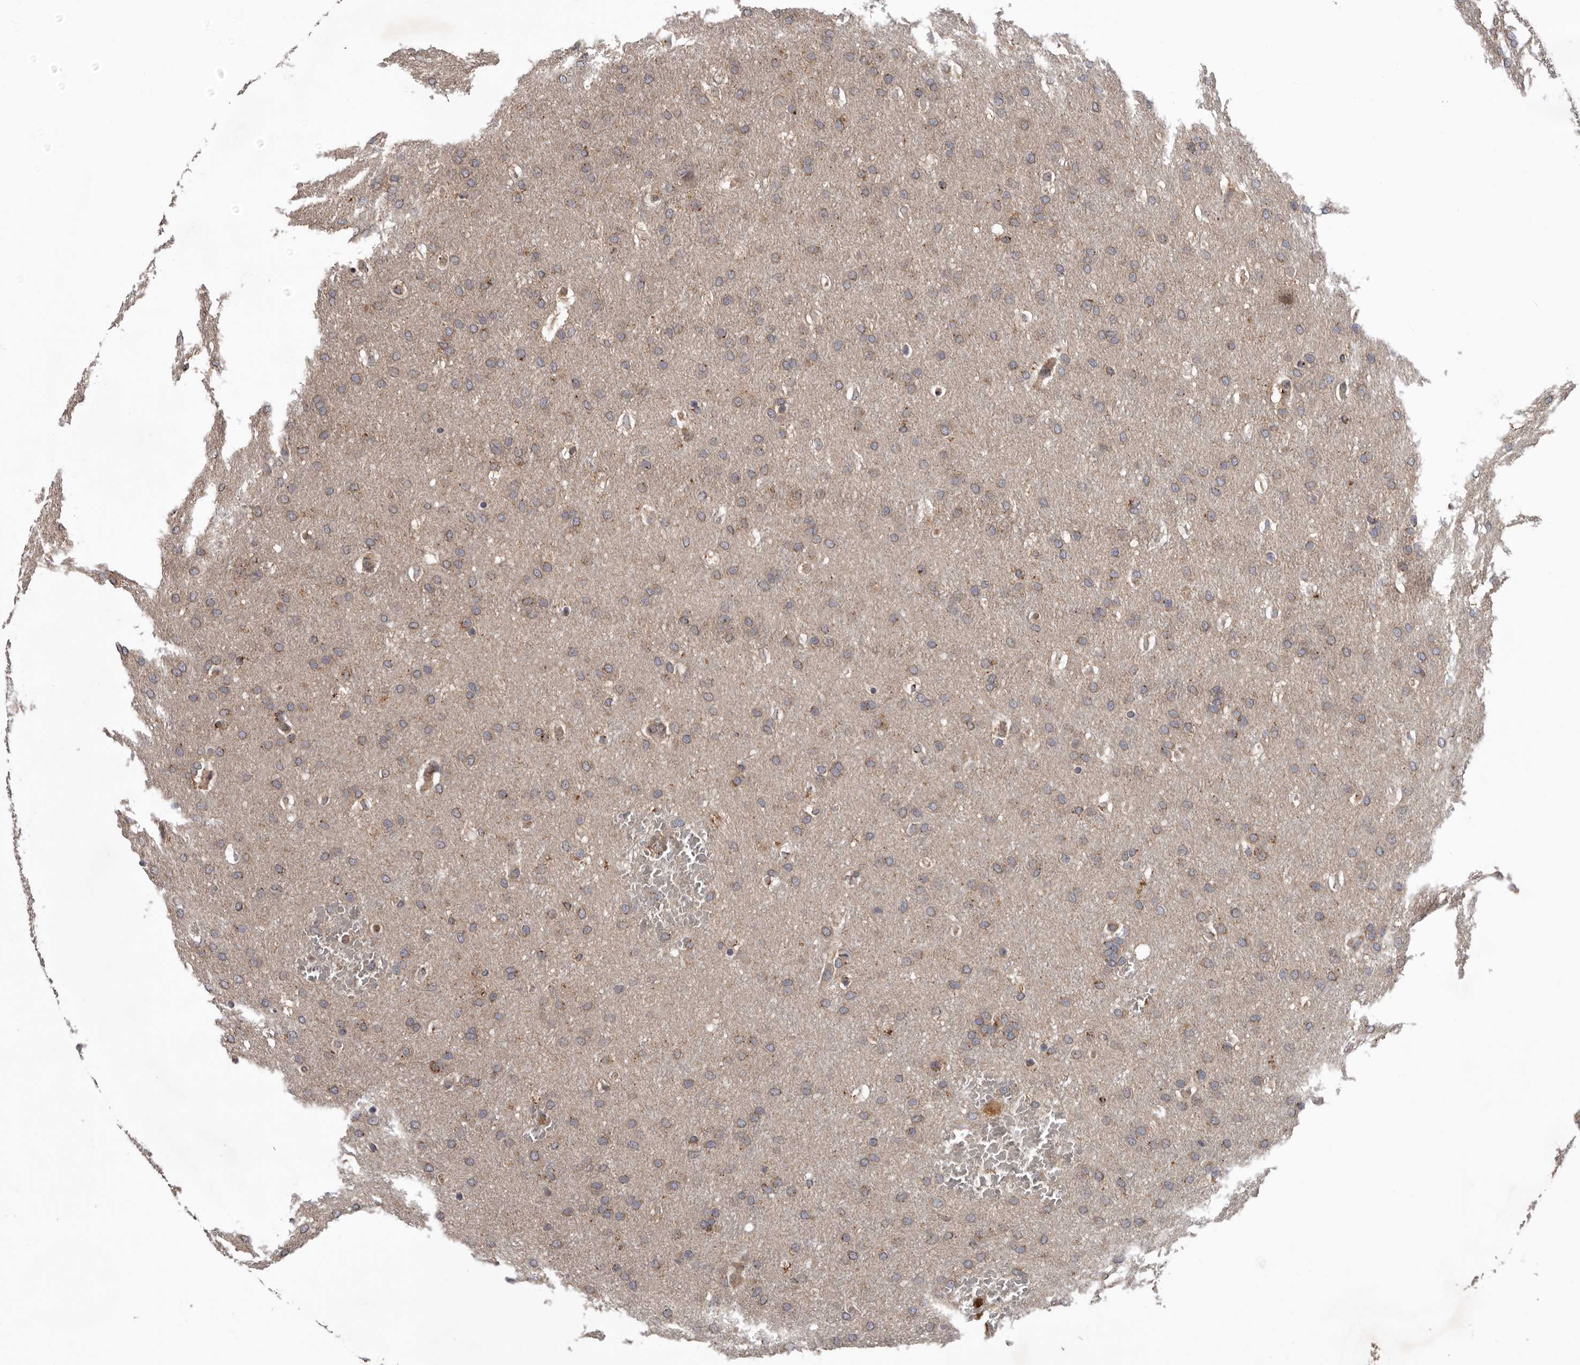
{"staining": {"intensity": "weak", "quantity": ">75%", "location": "cytoplasmic/membranous"}, "tissue": "glioma", "cell_type": "Tumor cells", "image_type": "cancer", "snomed": [{"axis": "morphology", "description": "Glioma, malignant, Low grade"}, {"axis": "topography", "description": "Brain"}], "caption": "Immunohistochemistry (IHC) of malignant glioma (low-grade) shows low levels of weak cytoplasmic/membranous staining in about >75% of tumor cells.", "gene": "FGFR4", "patient": {"sex": "female", "age": 37}}